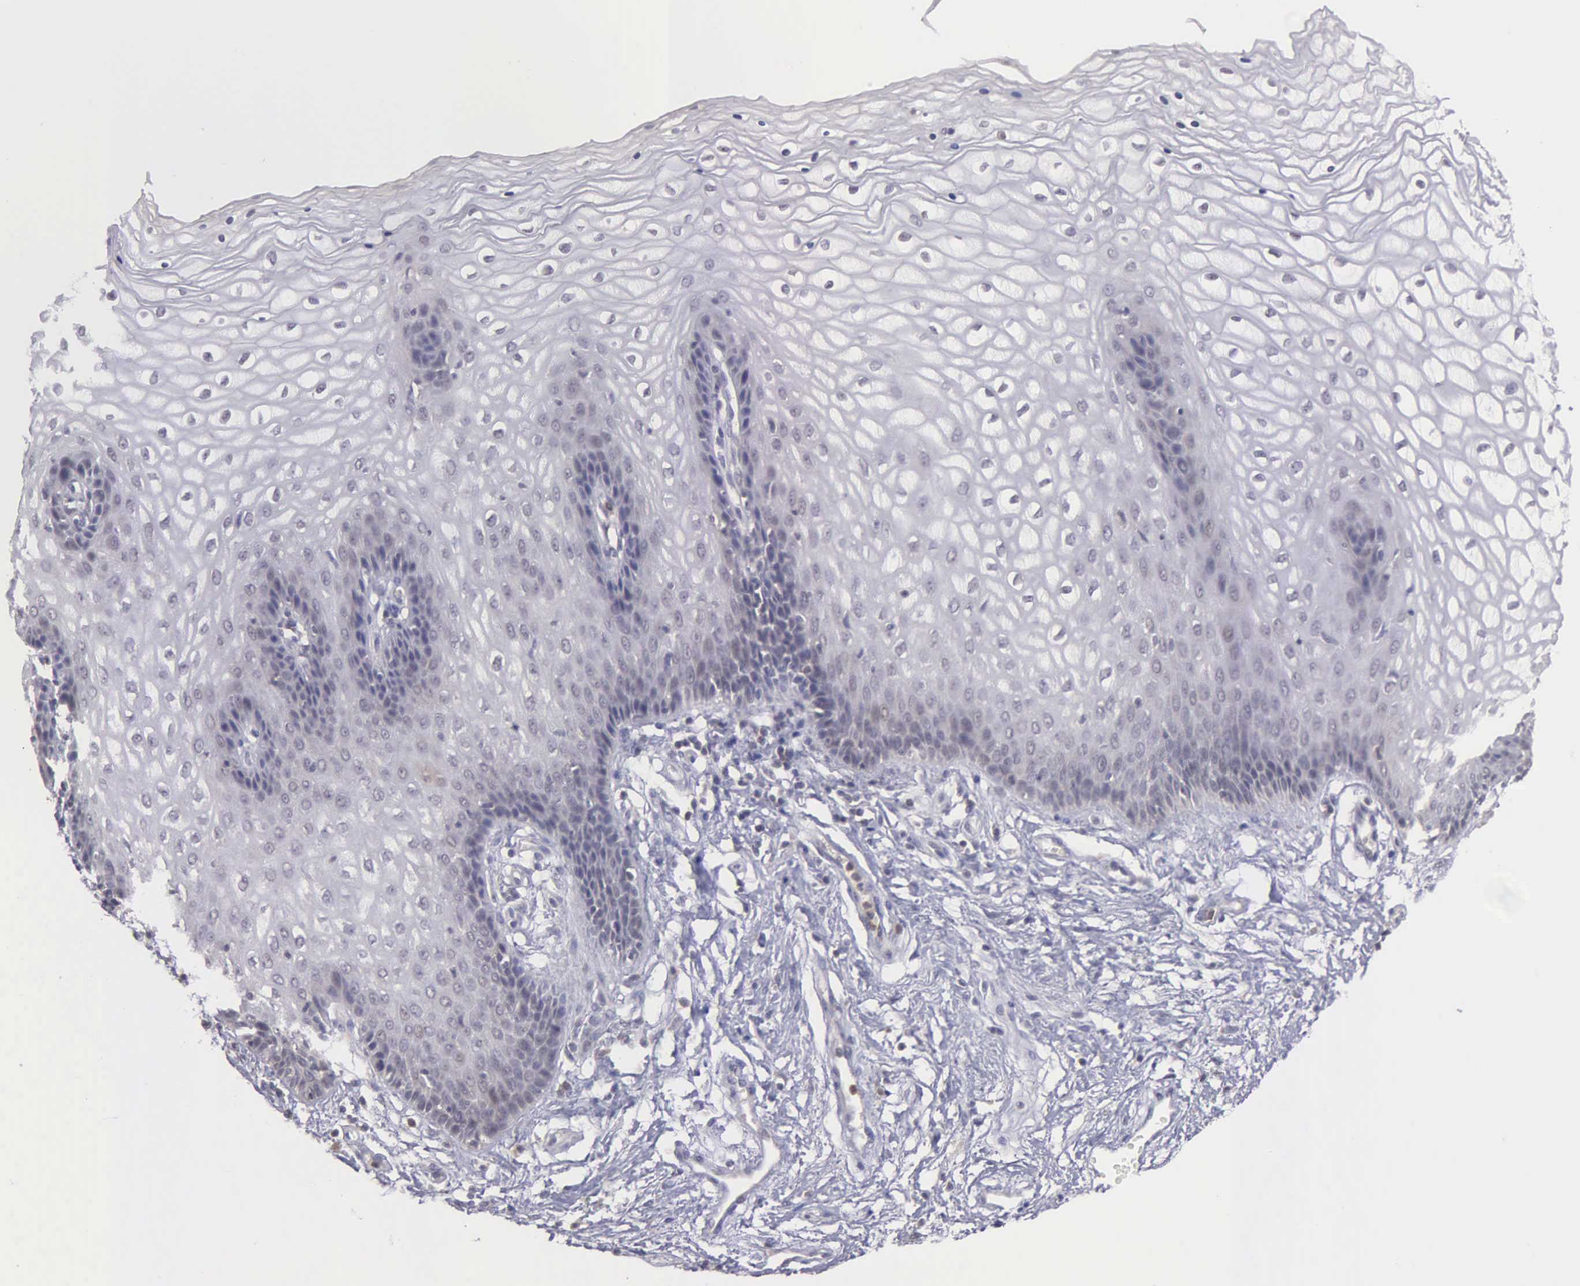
{"staining": {"intensity": "negative", "quantity": "none", "location": "none"}, "tissue": "vagina", "cell_type": "Squamous epithelial cells", "image_type": "normal", "snomed": [{"axis": "morphology", "description": "Normal tissue, NOS"}, {"axis": "topography", "description": "Vagina"}], "caption": "An IHC histopathology image of unremarkable vagina is shown. There is no staining in squamous epithelial cells of vagina. (DAB immunohistochemistry (IHC) visualized using brightfield microscopy, high magnification).", "gene": "BRD1", "patient": {"sex": "female", "age": 34}}